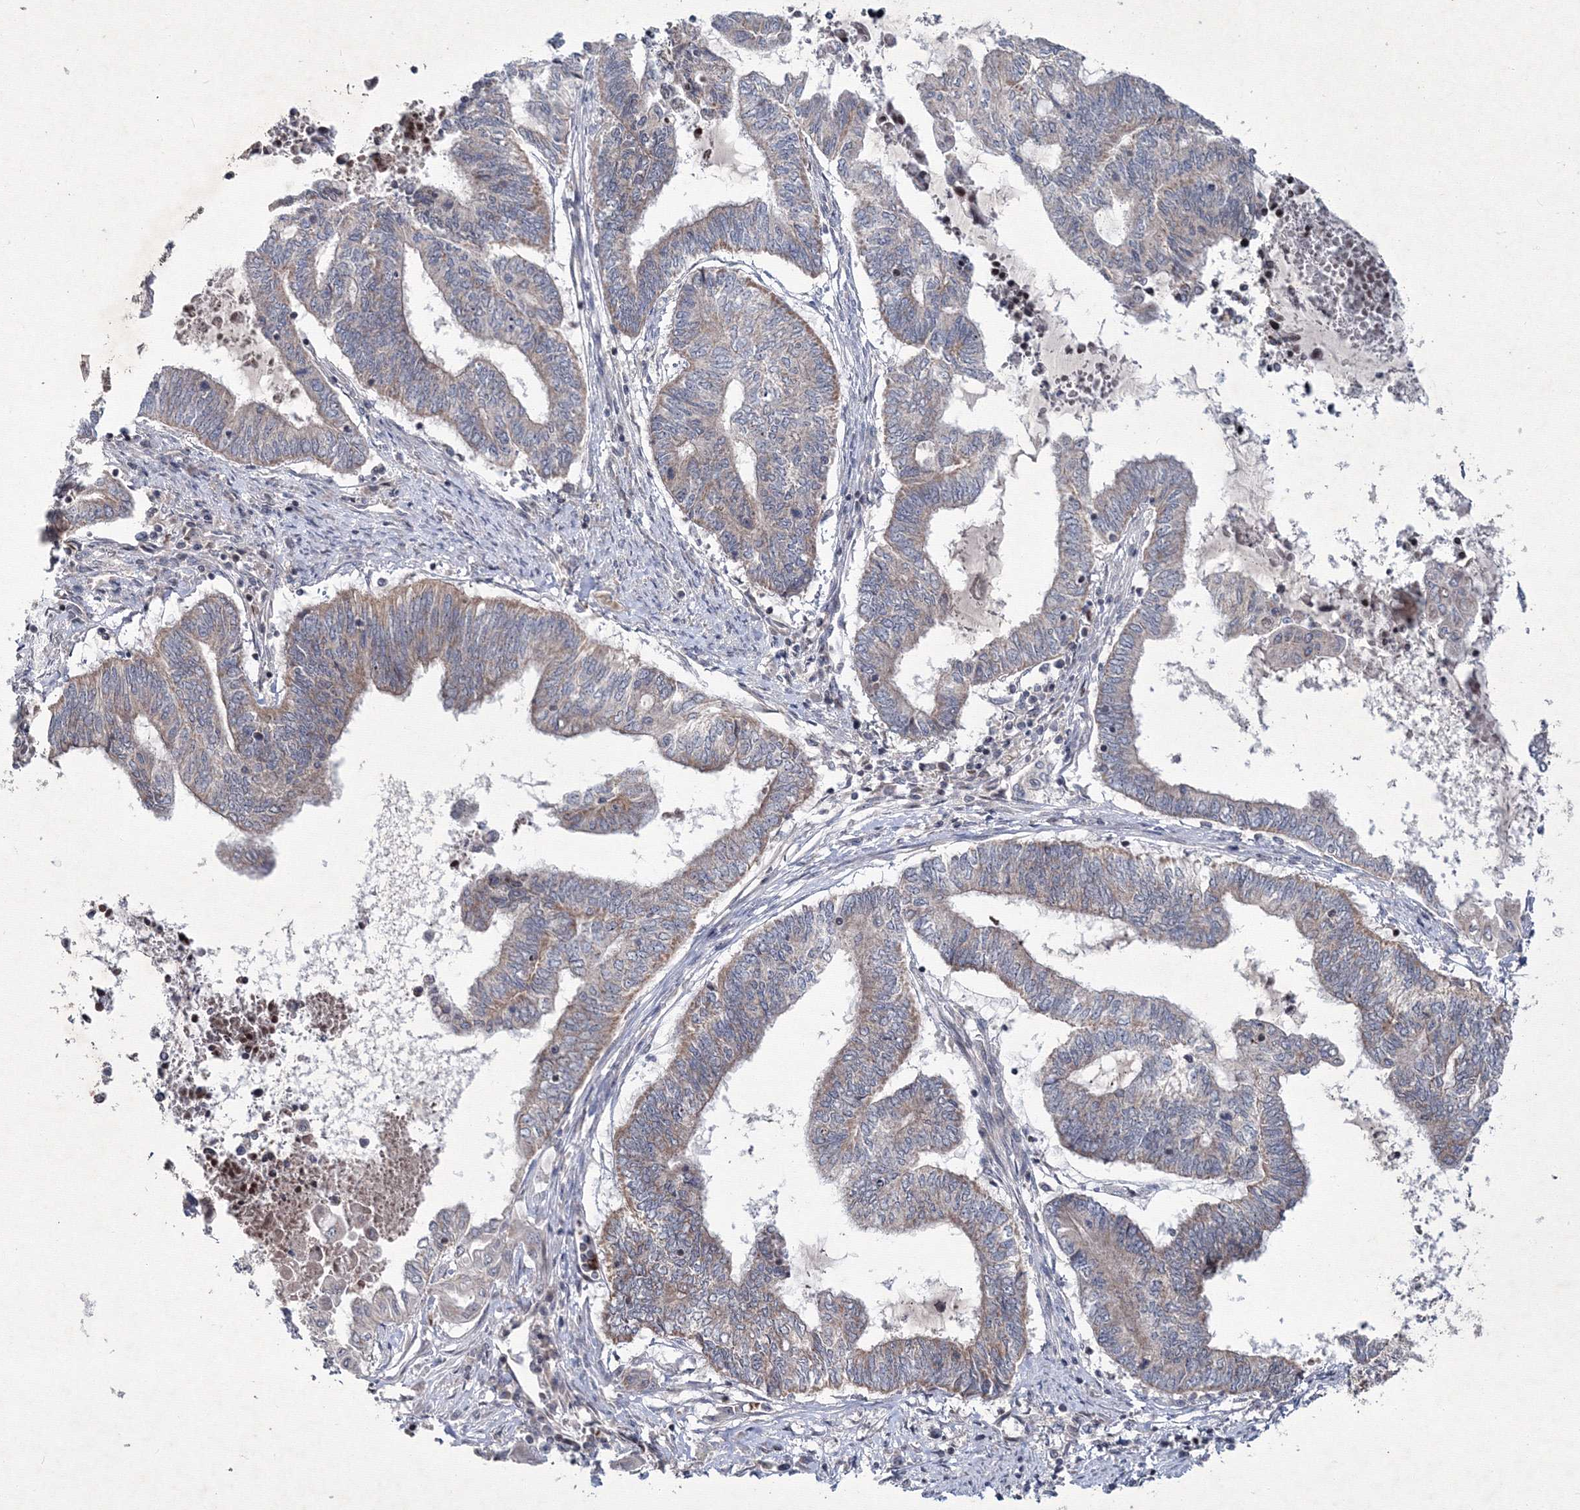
{"staining": {"intensity": "weak", "quantity": "25%-75%", "location": "cytoplasmic/membranous"}, "tissue": "endometrial cancer", "cell_type": "Tumor cells", "image_type": "cancer", "snomed": [{"axis": "morphology", "description": "Adenocarcinoma, NOS"}, {"axis": "topography", "description": "Uterus"}, {"axis": "topography", "description": "Endometrium"}], "caption": "The histopathology image exhibits staining of endometrial adenocarcinoma, revealing weak cytoplasmic/membranous protein staining (brown color) within tumor cells.", "gene": "MKRN2", "patient": {"sex": "female", "age": 70}}